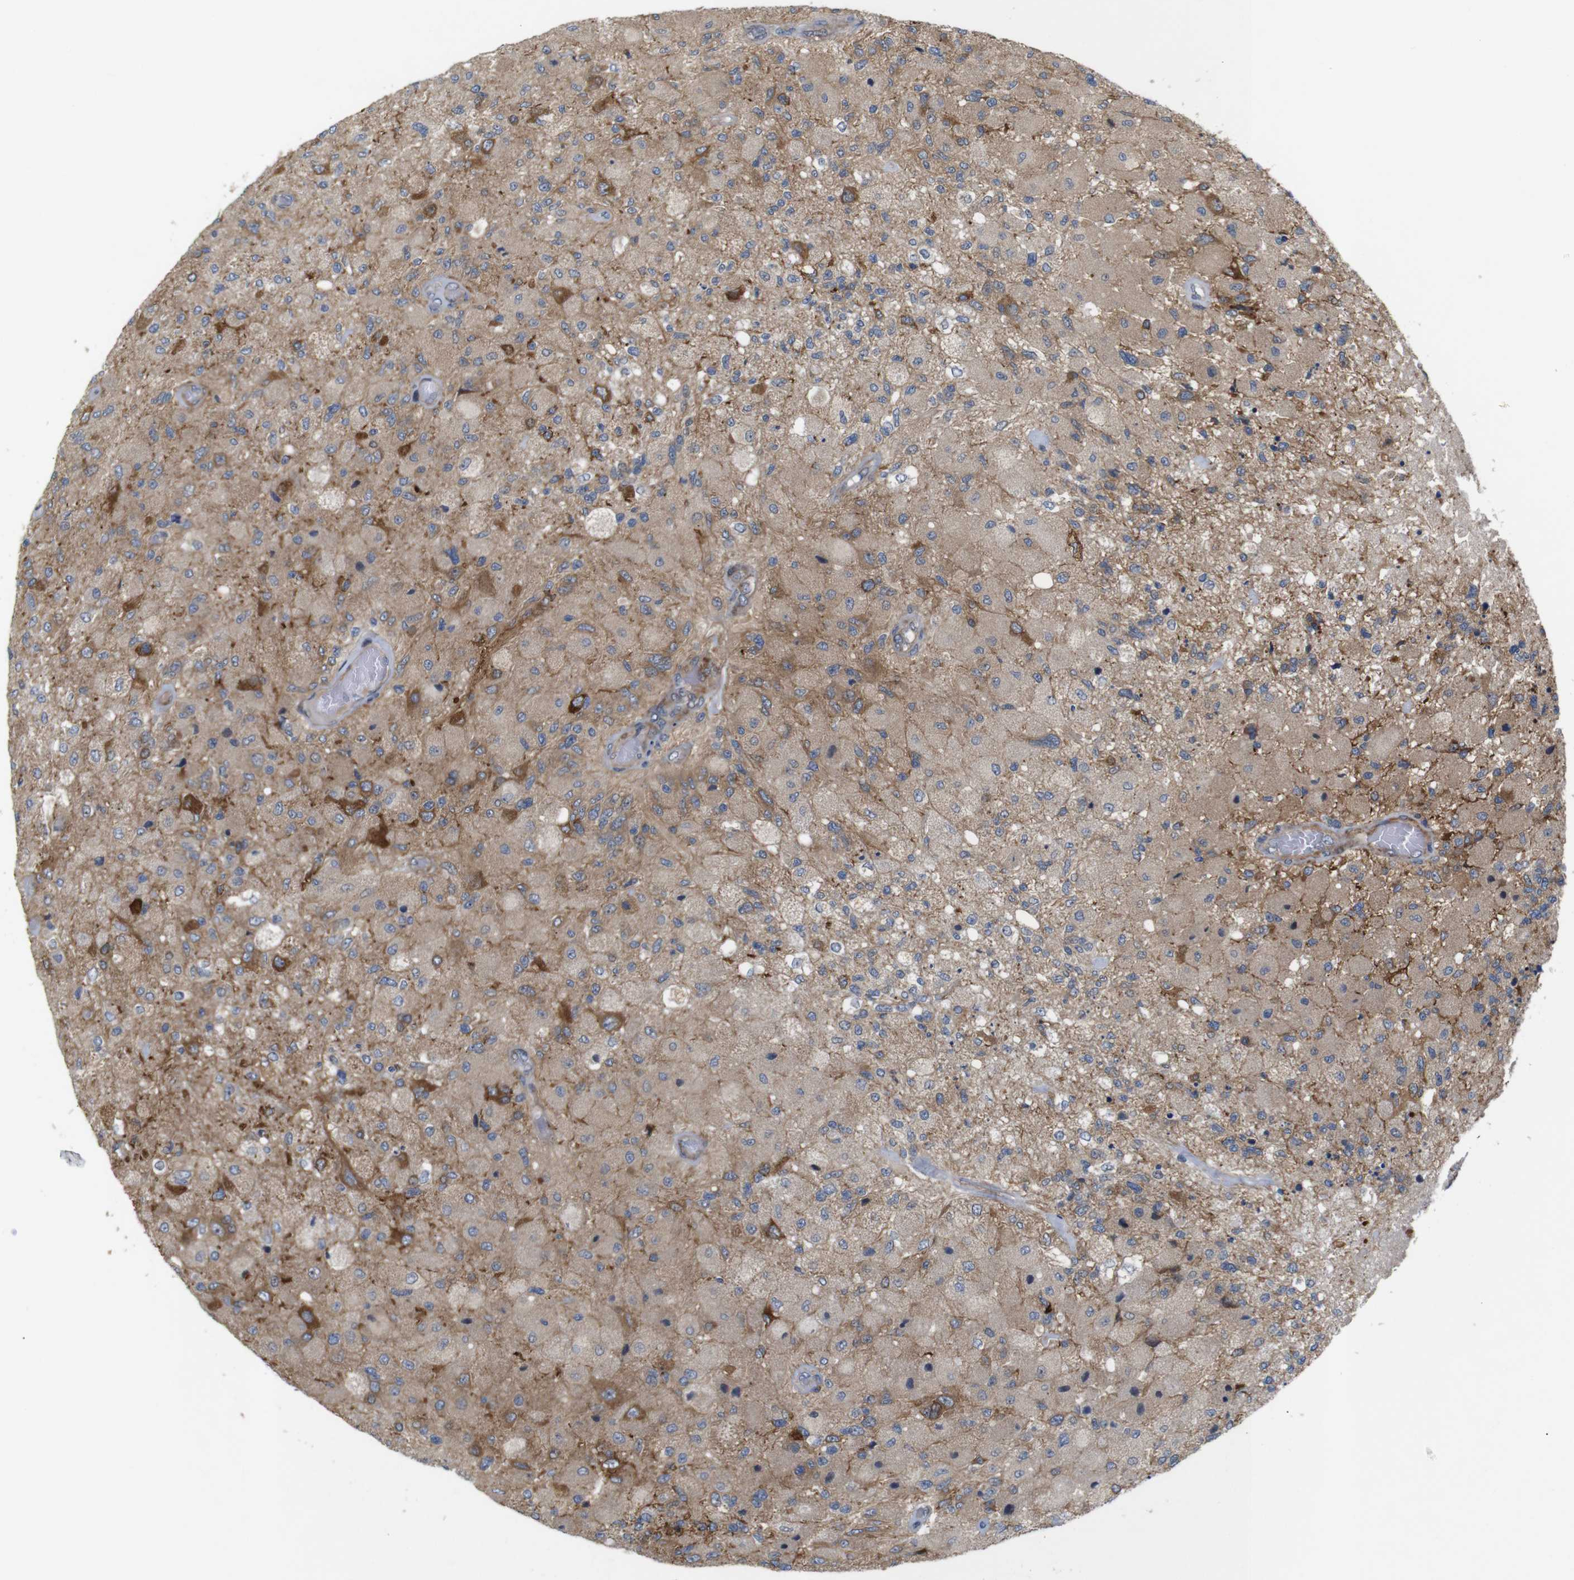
{"staining": {"intensity": "moderate", "quantity": ">75%", "location": "cytoplasmic/membranous"}, "tissue": "glioma", "cell_type": "Tumor cells", "image_type": "cancer", "snomed": [{"axis": "morphology", "description": "Normal tissue, NOS"}, {"axis": "morphology", "description": "Glioma, malignant, High grade"}, {"axis": "topography", "description": "Cerebral cortex"}], "caption": "High-power microscopy captured an immunohistochemistry micrograph of malignant glioma (high-grade), revealing moderate cytoplasmic/membranous expression in approximately >75% of tumor cells. Nuclei are stained in blue.", "gene": "P3H2", "patient": {"sex": "male", "age": 77}}